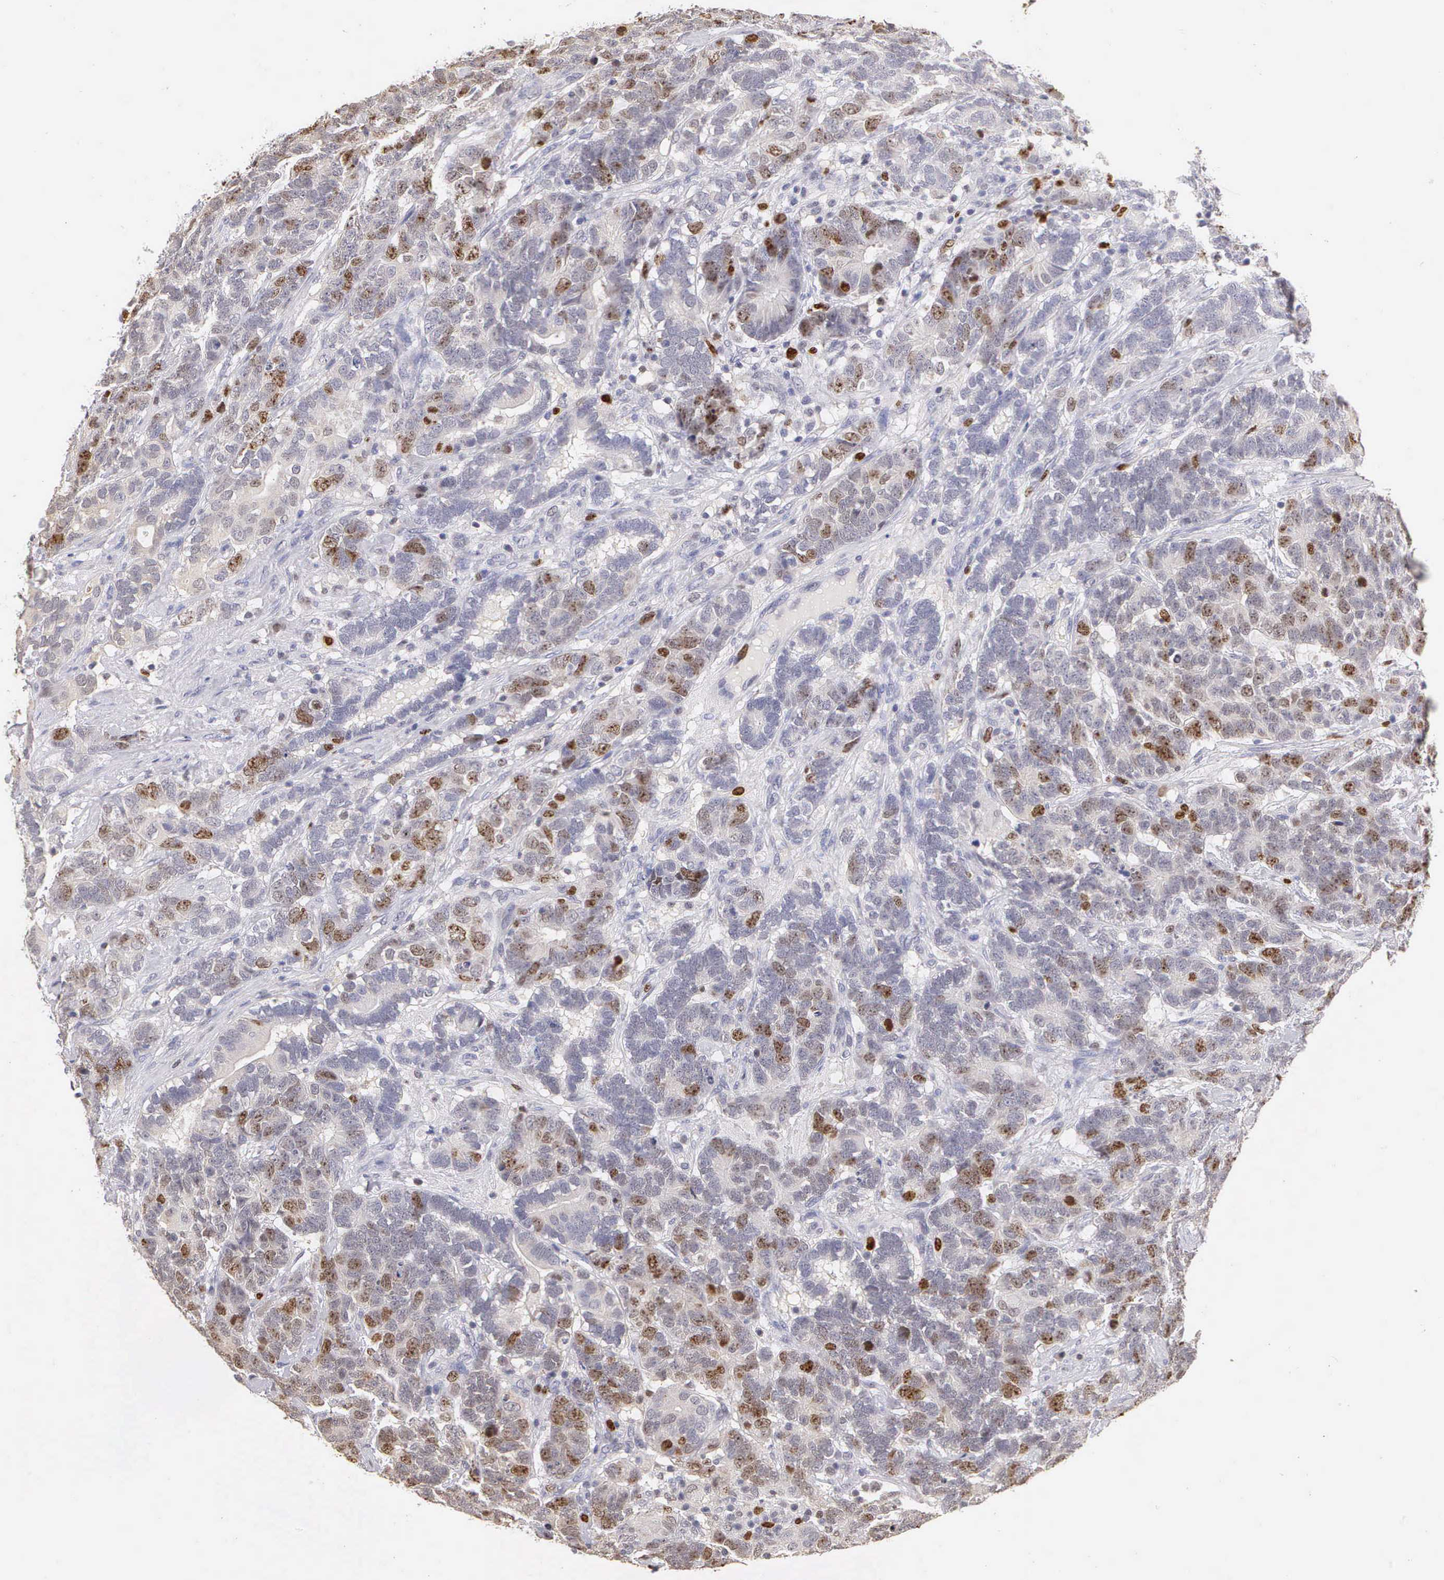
{"staining": {"intensity": "moderate", "quantity": "25%-75%", "location": "nuclear"}, "tissue": "testis cancer", "cell_type": "Tumor cells", "image_type": "cancer", "snomed": [{"axis": "morphology", "description": "Carcinoma, Embryonal, NOS"}, {"axis": "topography", "description": "Testis"}], "caption": "A brown stain shows moderate nuclear staining of a protein in human testis cancer tumor cells. Using DAB (brown) and hematoxylin (blue) stains, captured at high magnification using brightfield microscopy.", "gene": "MKI67", "patient": {"sex": "male", "age": 26}}